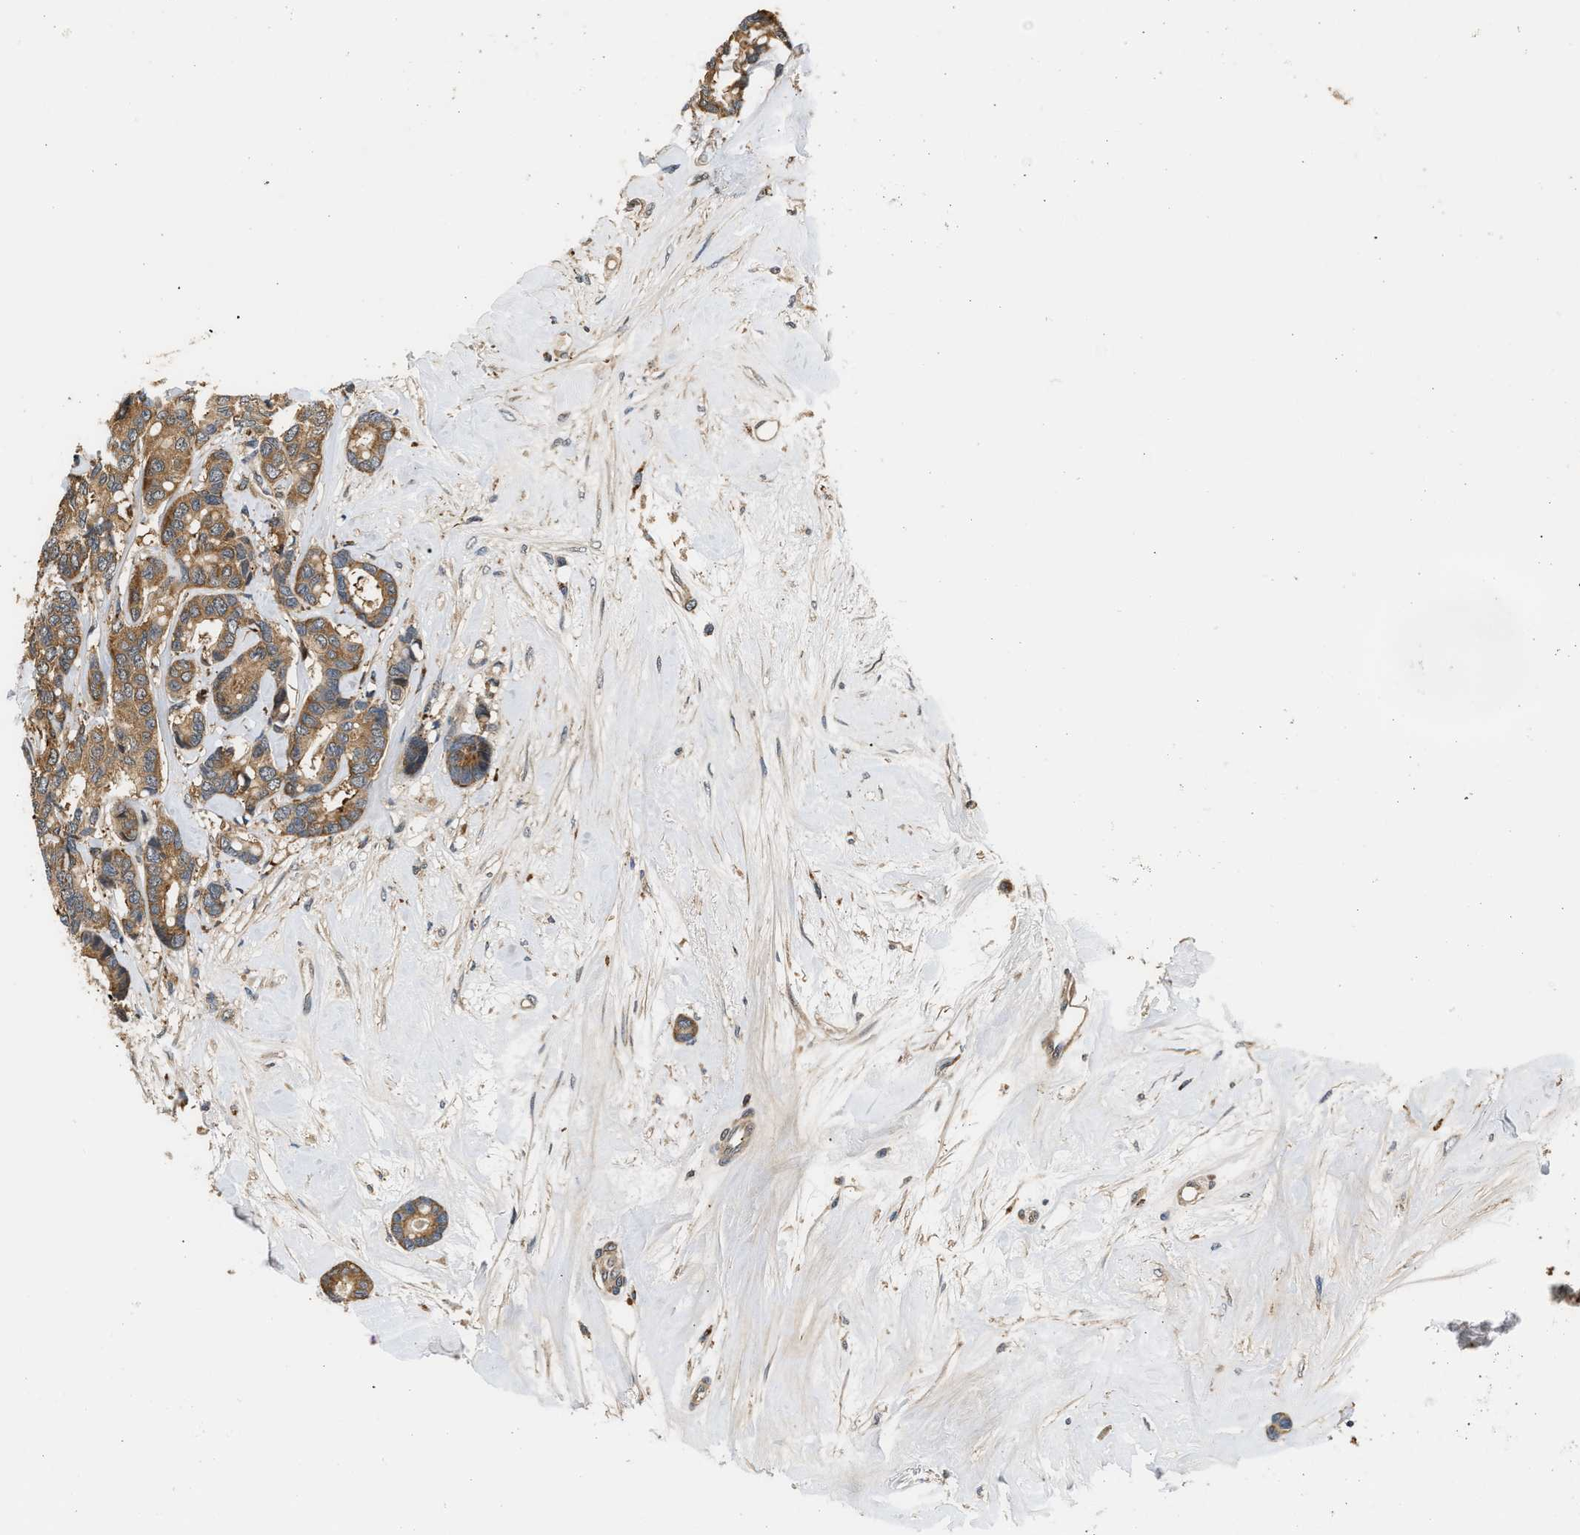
{"staining": {"intensity": "moderate", "quantity": ">75%", "location": "cytoplasmic/membranous"}, "tissue": "breast cancer", "cell_type": "Tumor cells", "image_type": "cancer", "snomed": [{"axis": "morphology", "description": "Duct carcinoma"}, {"axis": "topography", "description": "Breast"}], "caption": "Breast cancer tissue demonstrates moderate cytoplasmic/membranous staining in approximately >75% of tumor cells", "gene": "LARP6", "patient": {"sex": "female", "age": 87}}